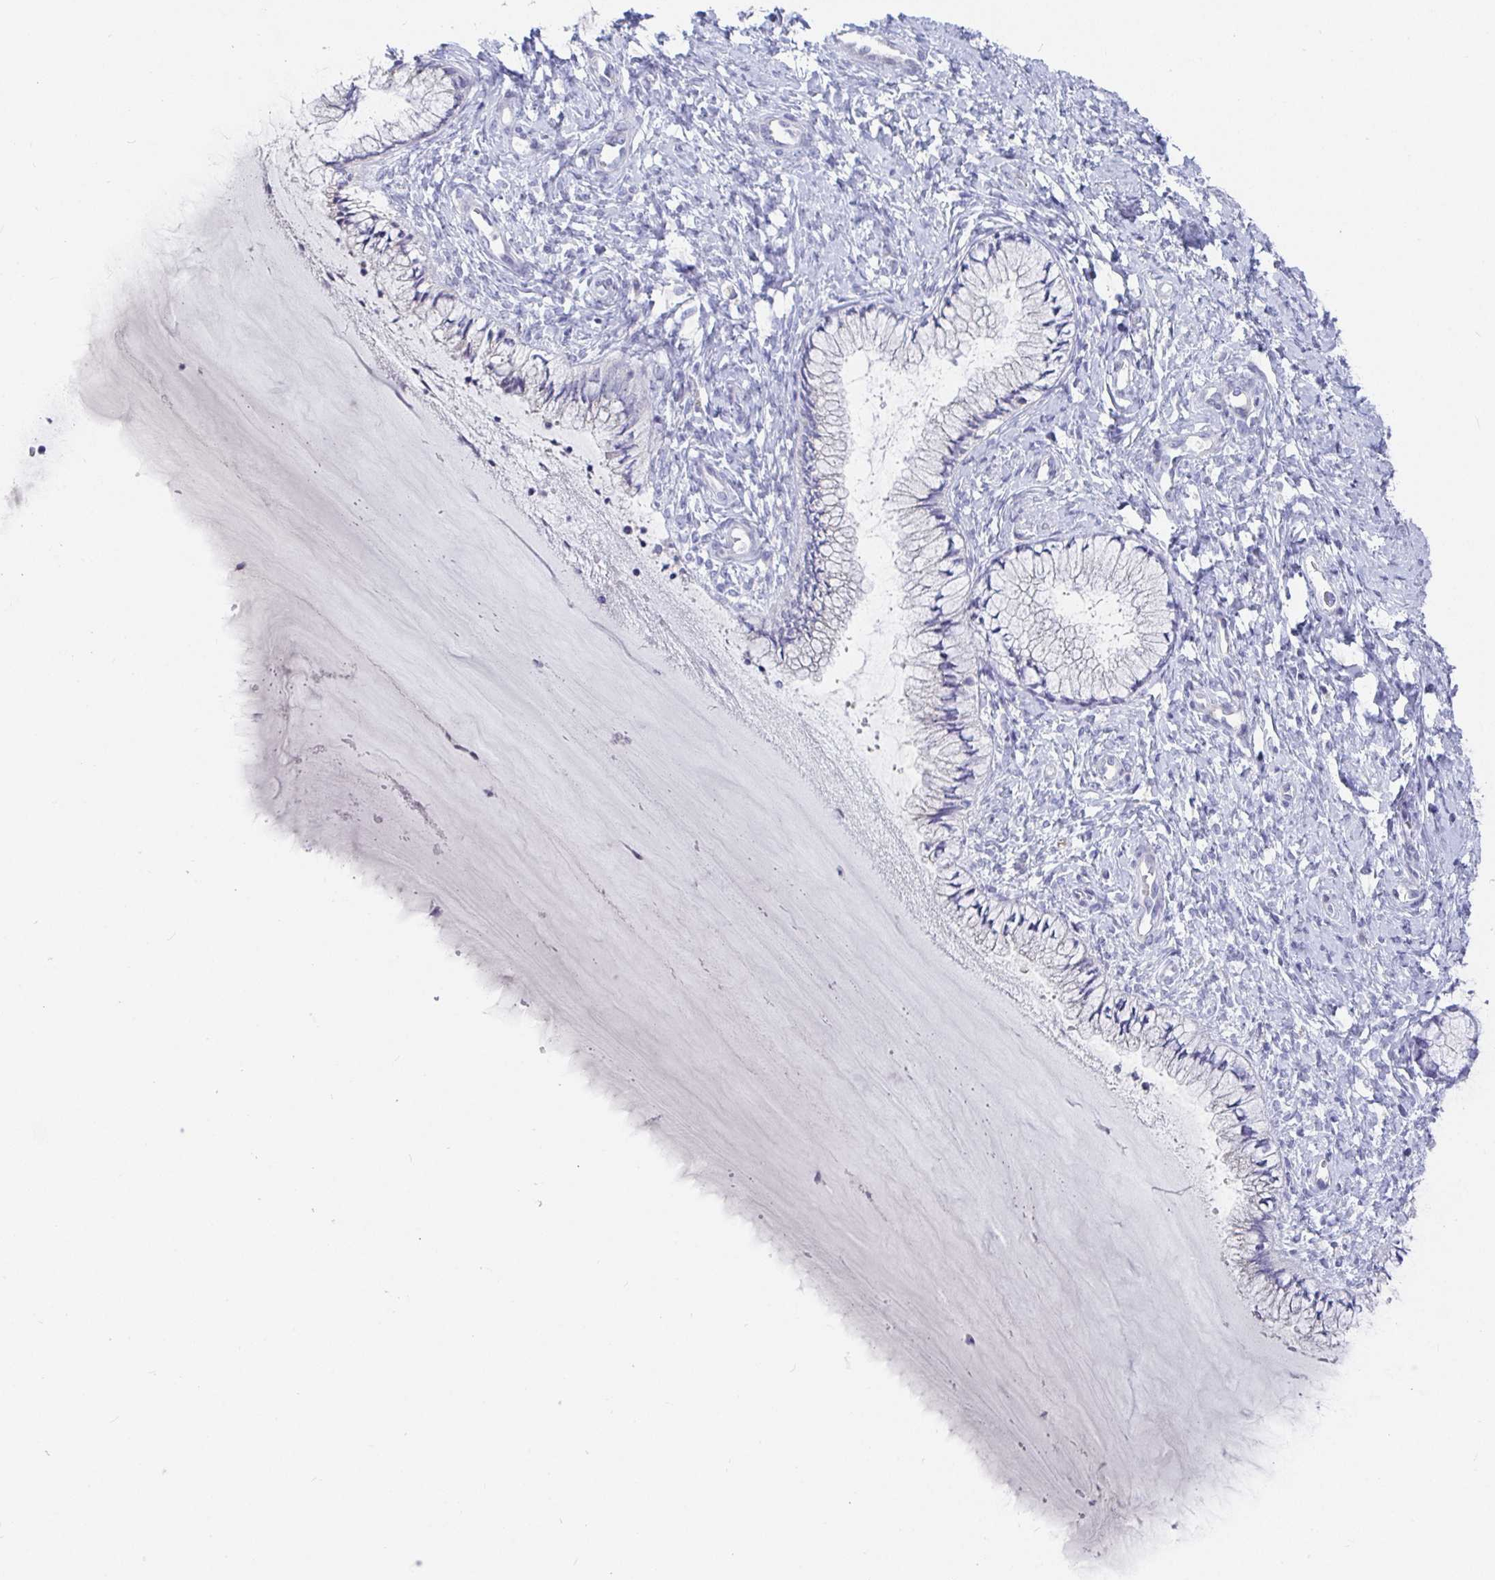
{"staining": {"intensity": "negative", "quantity": "none", "location": "none"}, "tissue": "cervix", "cell_type": "Glandular cells", "image_type": "normal", "snomed": [{"axis": "morphology", "description": "Normal tissue, NOS"}, {"axis": "topography", "description": "Cervix"}], "caption": "An immunohistochemistry (IHC) histopathology image of benign cervix is shown. There is no staining in glandular cells of cervix.", "gene": "TAS2R39", "patient": {"sex": "female", "age": 37}}